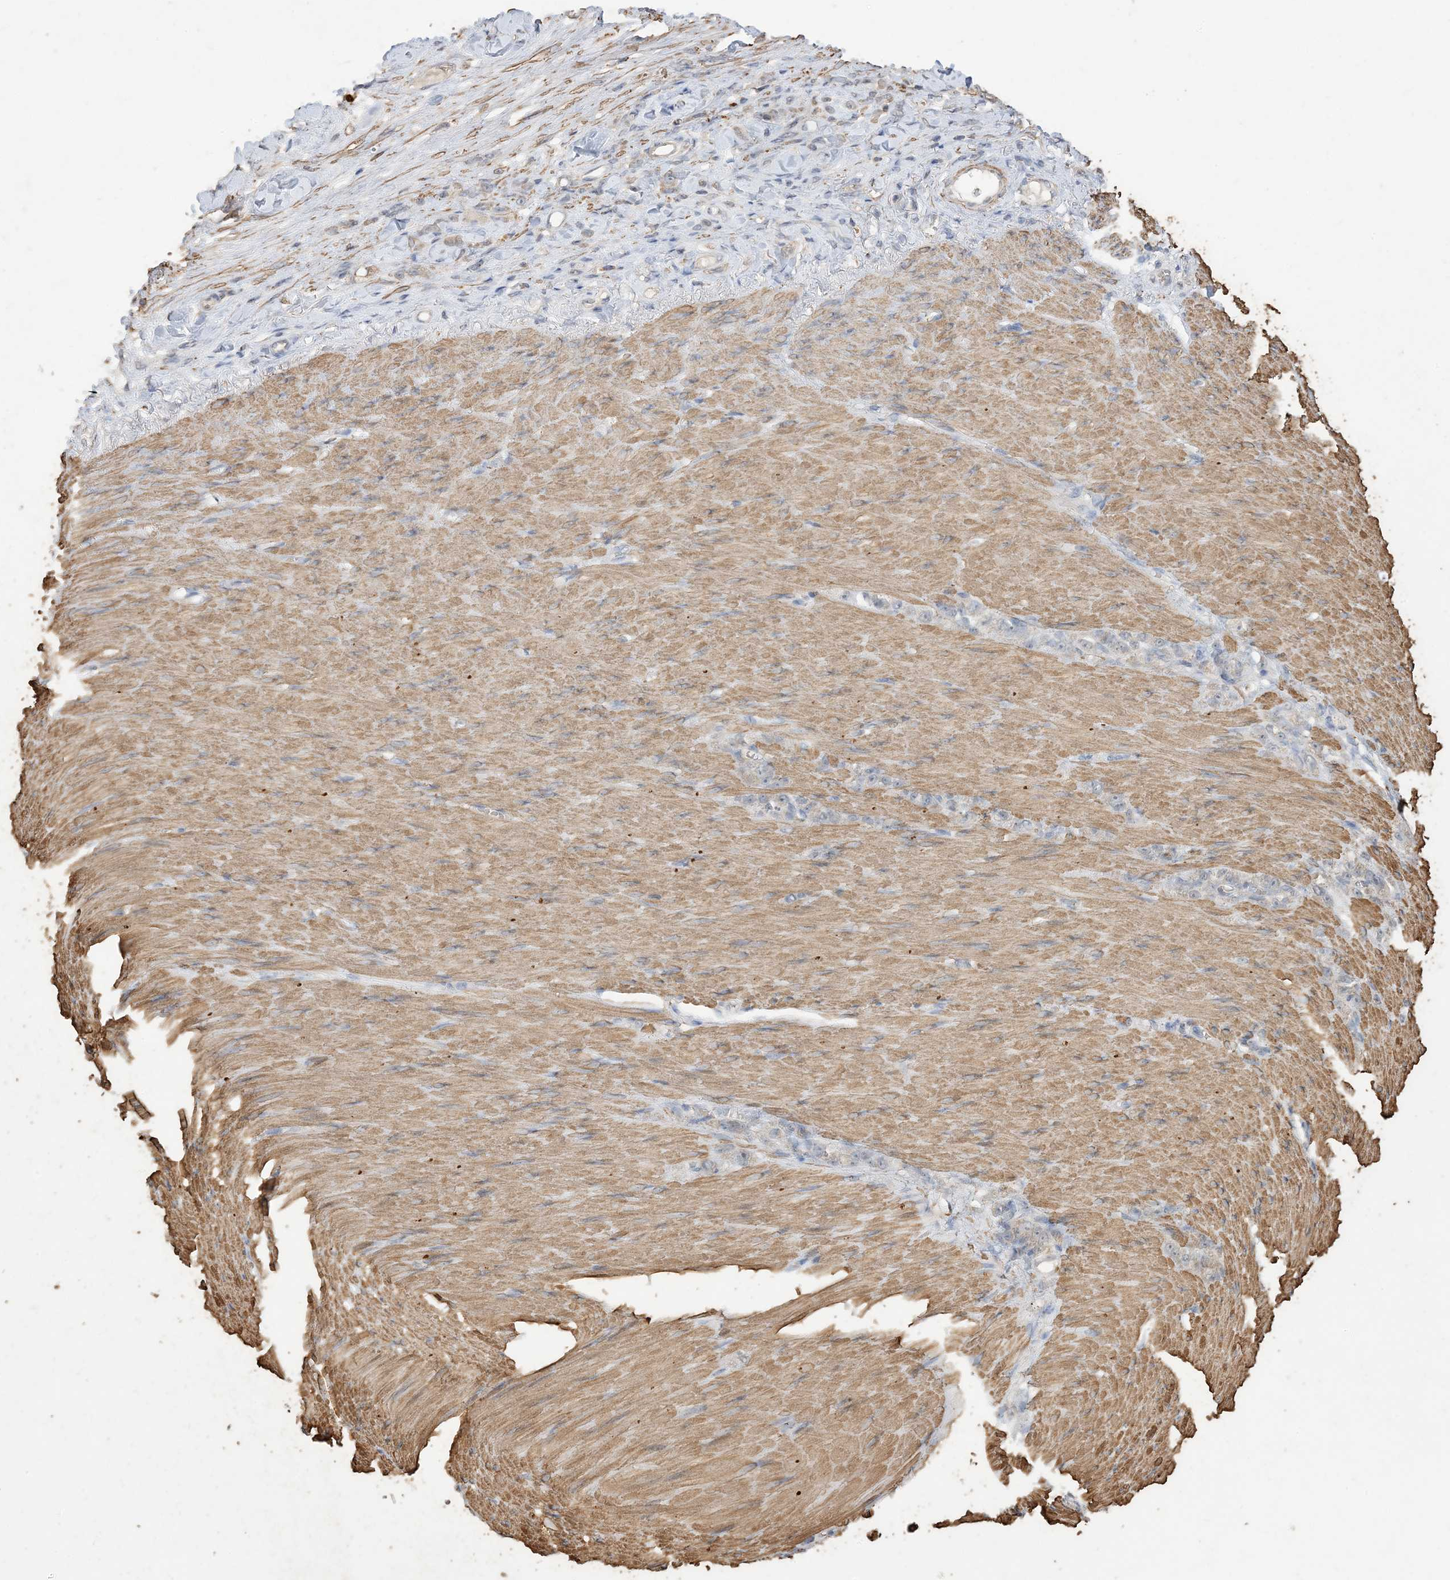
{"staining": {"intensity": "negative", "quantity": "none", "location": "none"}, "tissue": "stomach cancer", "cell_type": "Tumor cells", "image_type": "cancer", "snomed": [{"axis": "morphology", "description": "Normal tissue, NOS"}, {"axis": "morphology", "description": "Adenocarcinoma, NOS"}, {"axis": "topography", "description": "Stomach"}], "caption": "IHC image of neoplastic tissue: human stomach cancer stained with DAB (3,3'-diaminobenzidine) demonstrates no significant protein staining in tumor cells. (Brightfield microscopy of DAB (3,3'-diaminobenzidine) immunohistochemistry at high magnification).", "gene": "HPS4", "patient": {"sex": "male", "age": 82}}